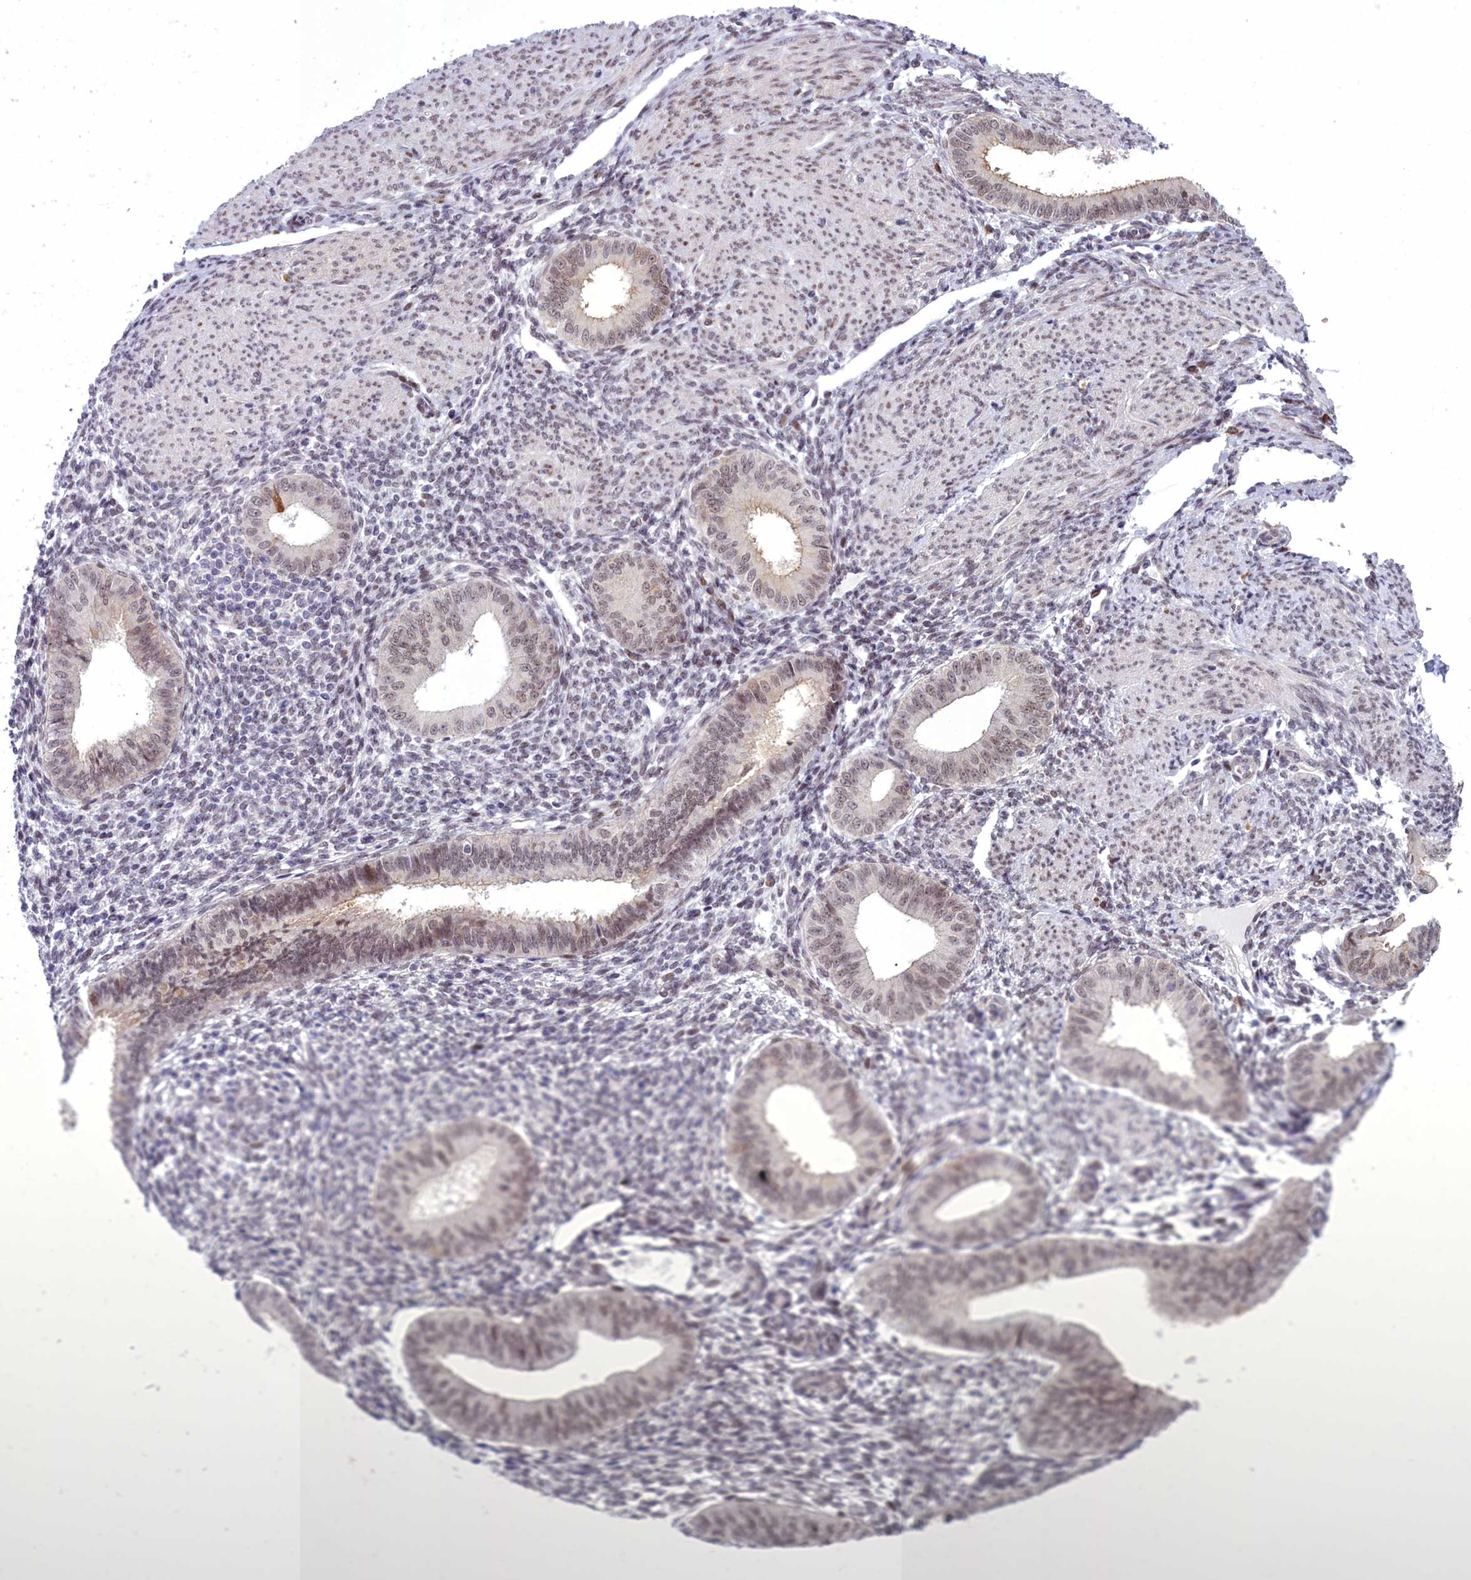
{"staining": {"intensity": "moderate", "quantity": "<25%", "location": "nuclear"}, "tissue": "endometrium", "cell_type": "Cells in endometrial stroma", "image_type": "normal", "snomed": [{"axis": "morphology", "description": "Normal tissue, NOS"}, {"axis": "topography", "description": "Uterus"}, {"axis": "topography", "description": "Endometrium"}], "caption": "Protein staining shows moderate nuclear staining in about <25% of cells in endometrial stroma in unremarkable endometrium. (Brightfield microscopy of DAB IHC at high magnification).", "gene": "CEACAM19", "patient": {"sex": "female", "age": 48}}